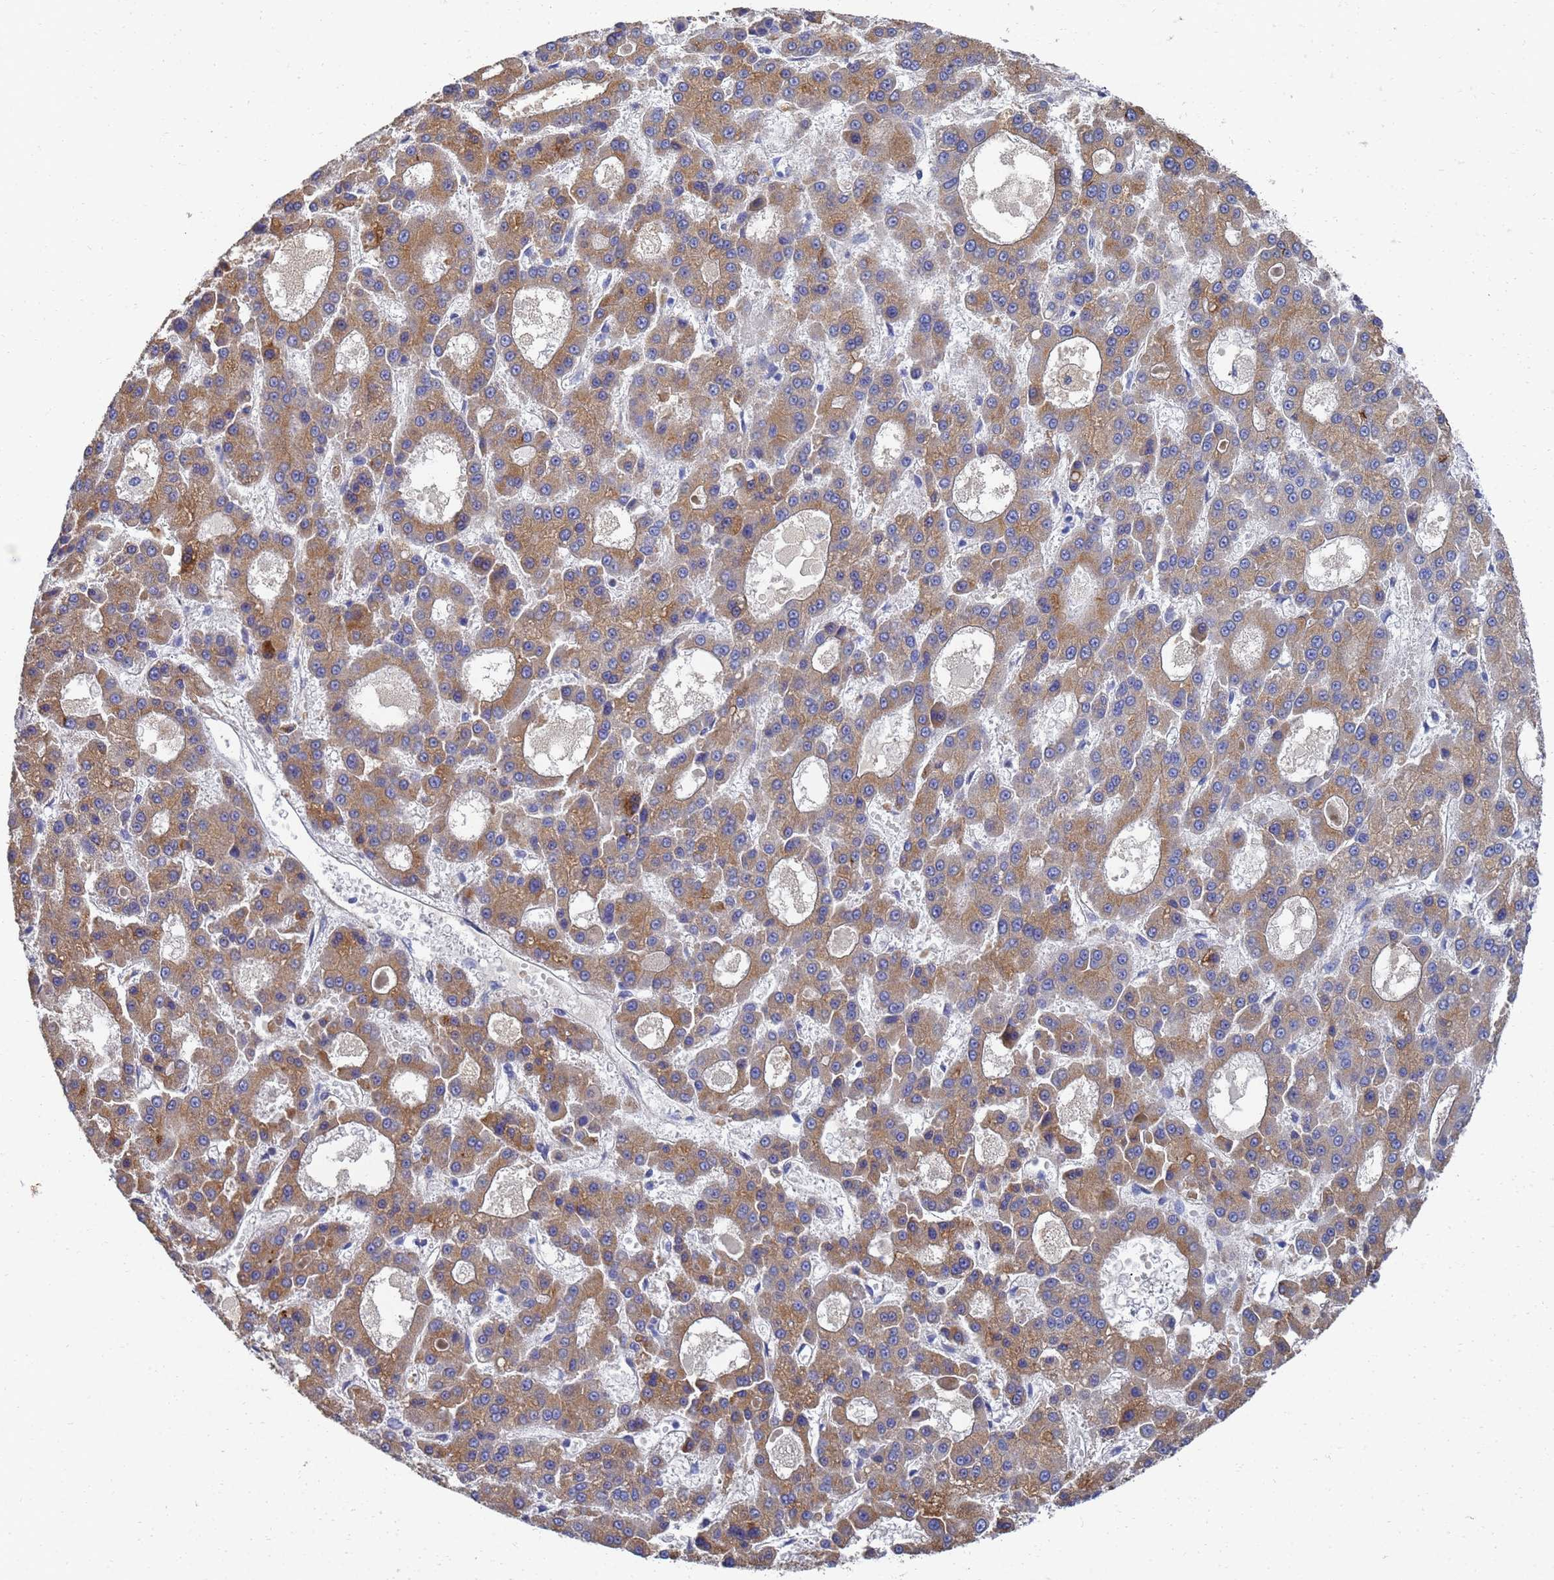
{"staining": {"intensity": "moderate", "quantity": ">75%", "location": "cytoplasmic/membranous"}, "tissue": "liver cancer", "cell_type": "Tumor cells", "image_type": "cancer", "snomed": [{"axis": "morphology", "description": "Carcinoma, Hepatocellular, NOS"}, {"axis": "topography", "description": "Liver"}], "caption": "Human liver hepatocellular carcinoma stained with a protein marker demonstrates moderate staining in tumor cells.", "gene": "LBX2", "patient": {"sex": "male", "age": 70}}